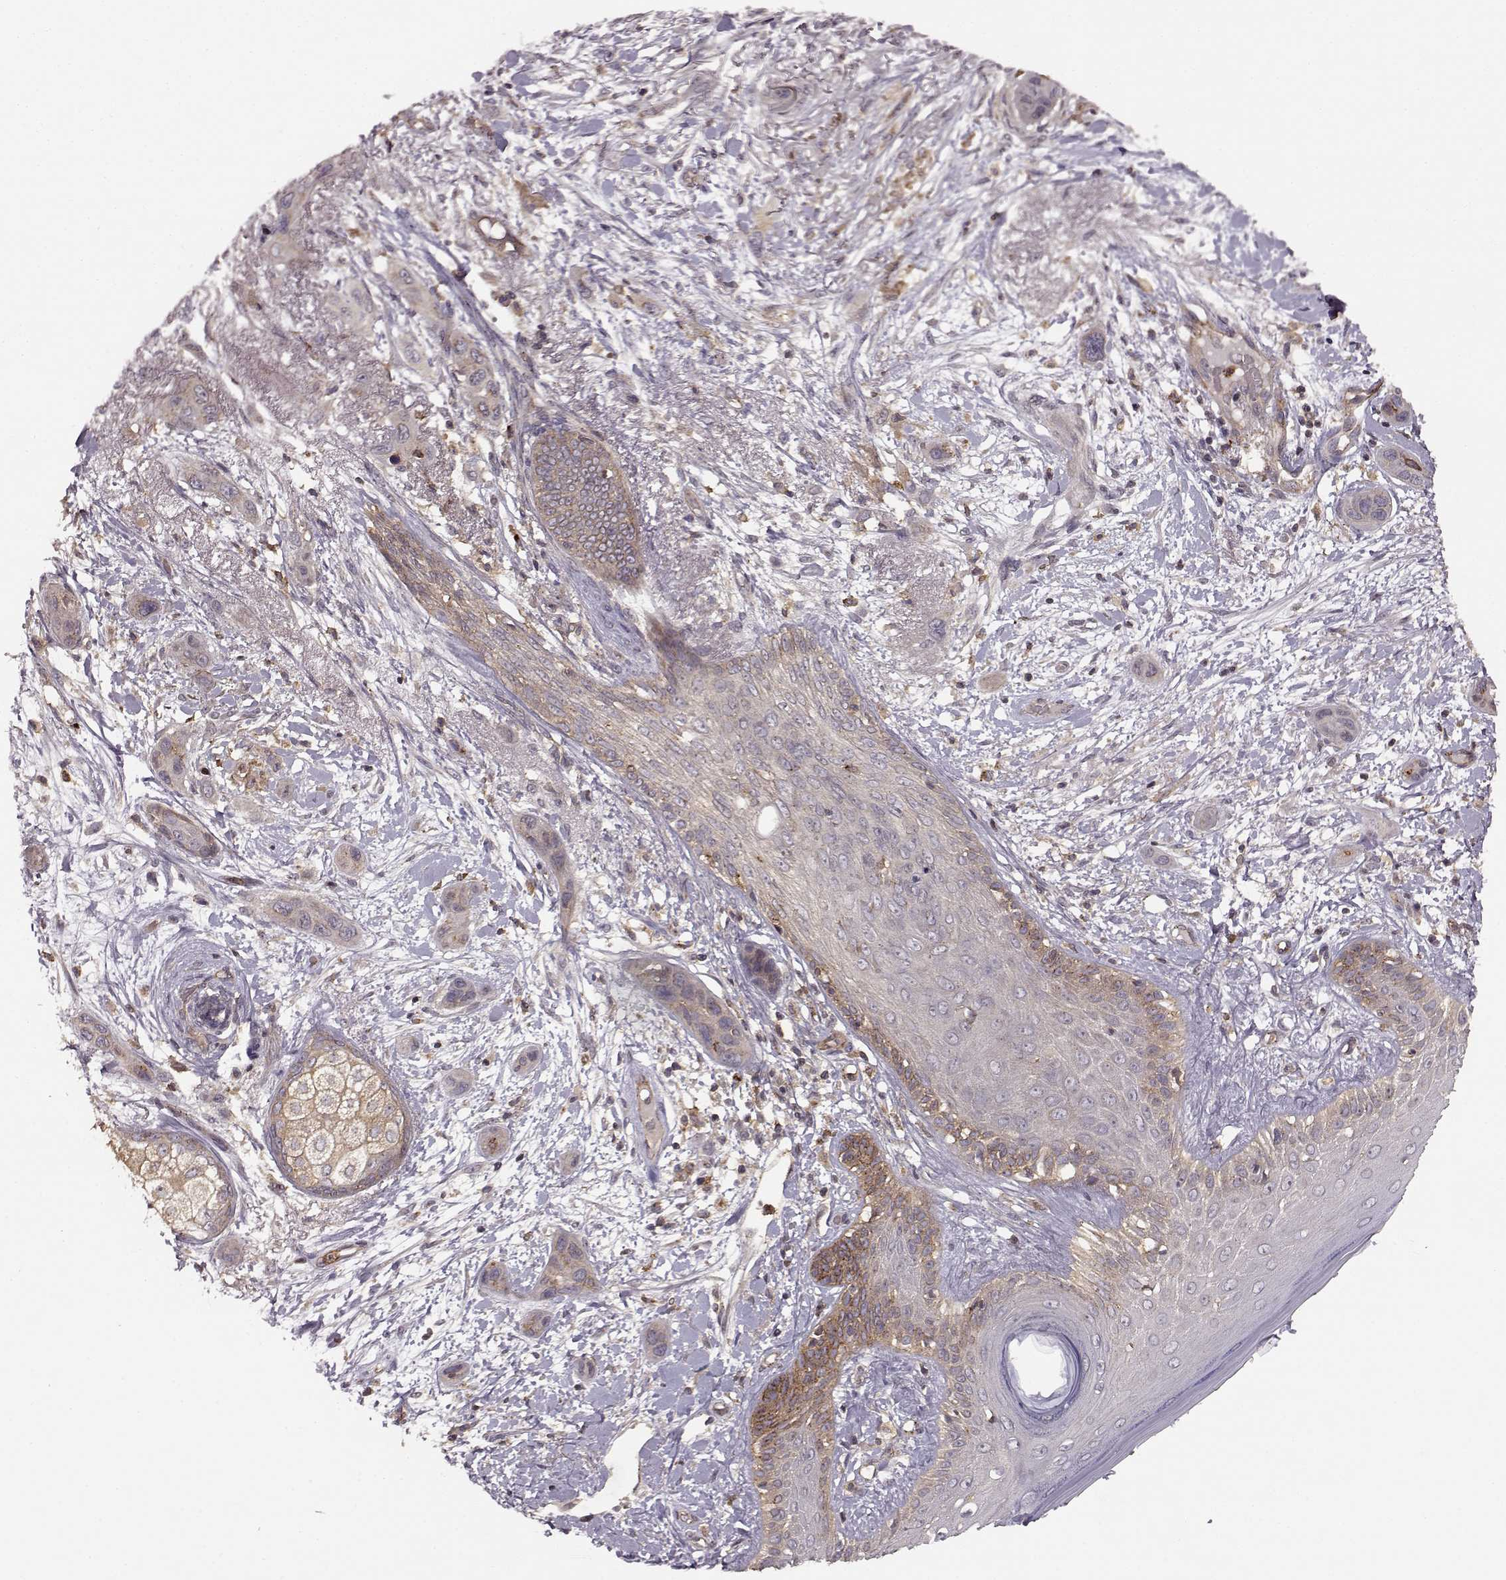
{"staining": {"intensity": "weak", "quantity": "<25%", "location": "cytoplasmic/membranous"}, "tissue": "skin cancer", "cell_type": "Tumor cells", "image_type": "cancer", "snomed": [{"axis": "morphology", "description": "Squamous cell carcinoma, NOS"}, {"axis": "topography", "description": "Skin"}], "caption": "DAB (3,3'-diaminobenzidine) immunohistochemical staining of human skin cancer (squamous cell carcinoma) reveals no significant expression in tumor cells.", "gene": "IFRD2", "patient": {"sex": "male", "age": 79}}